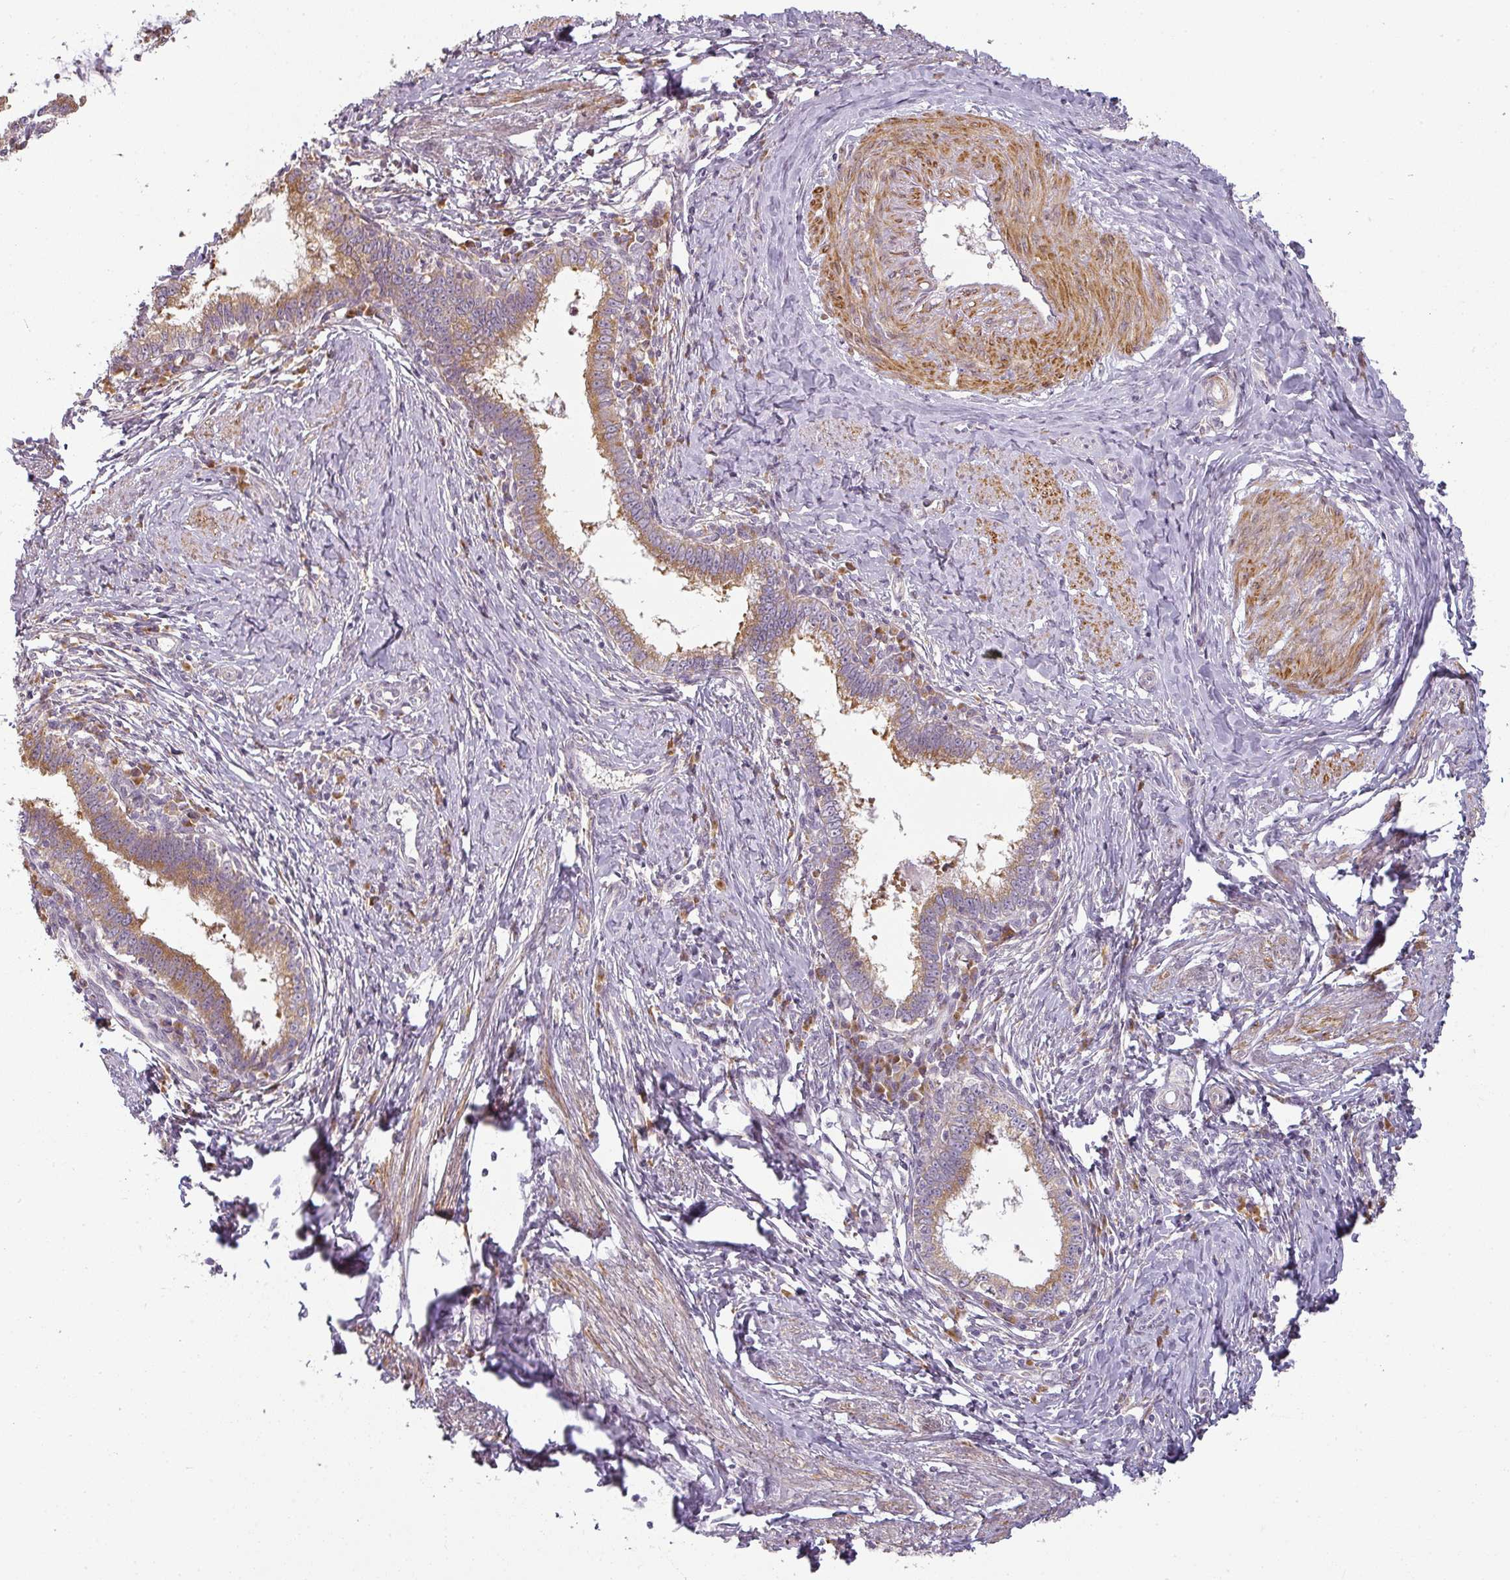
{"staining": {"intensity": "moderate", "quantity": ">75%", "location": "cytoplasmic/membranous"}, "tissue": "cervical cancer", "cell_type": "Tumor cells", "image_type": "cancer", "snomed": [{"axis": "morphology", "description": "Adenocarcinoma, NOS"}, {"axis": "topography", "description": "Cervix"}], "caption": "A high-resolution image shows immunohistochemistry (IHC) staining of cervical cancer (adenocarcinoma), which displays moderate cytoplasmic/membranous positivity in approximately >75% of tumor cells.", "gene": "CCDC144A", "patient": {"sex": "female", "age": 36}}